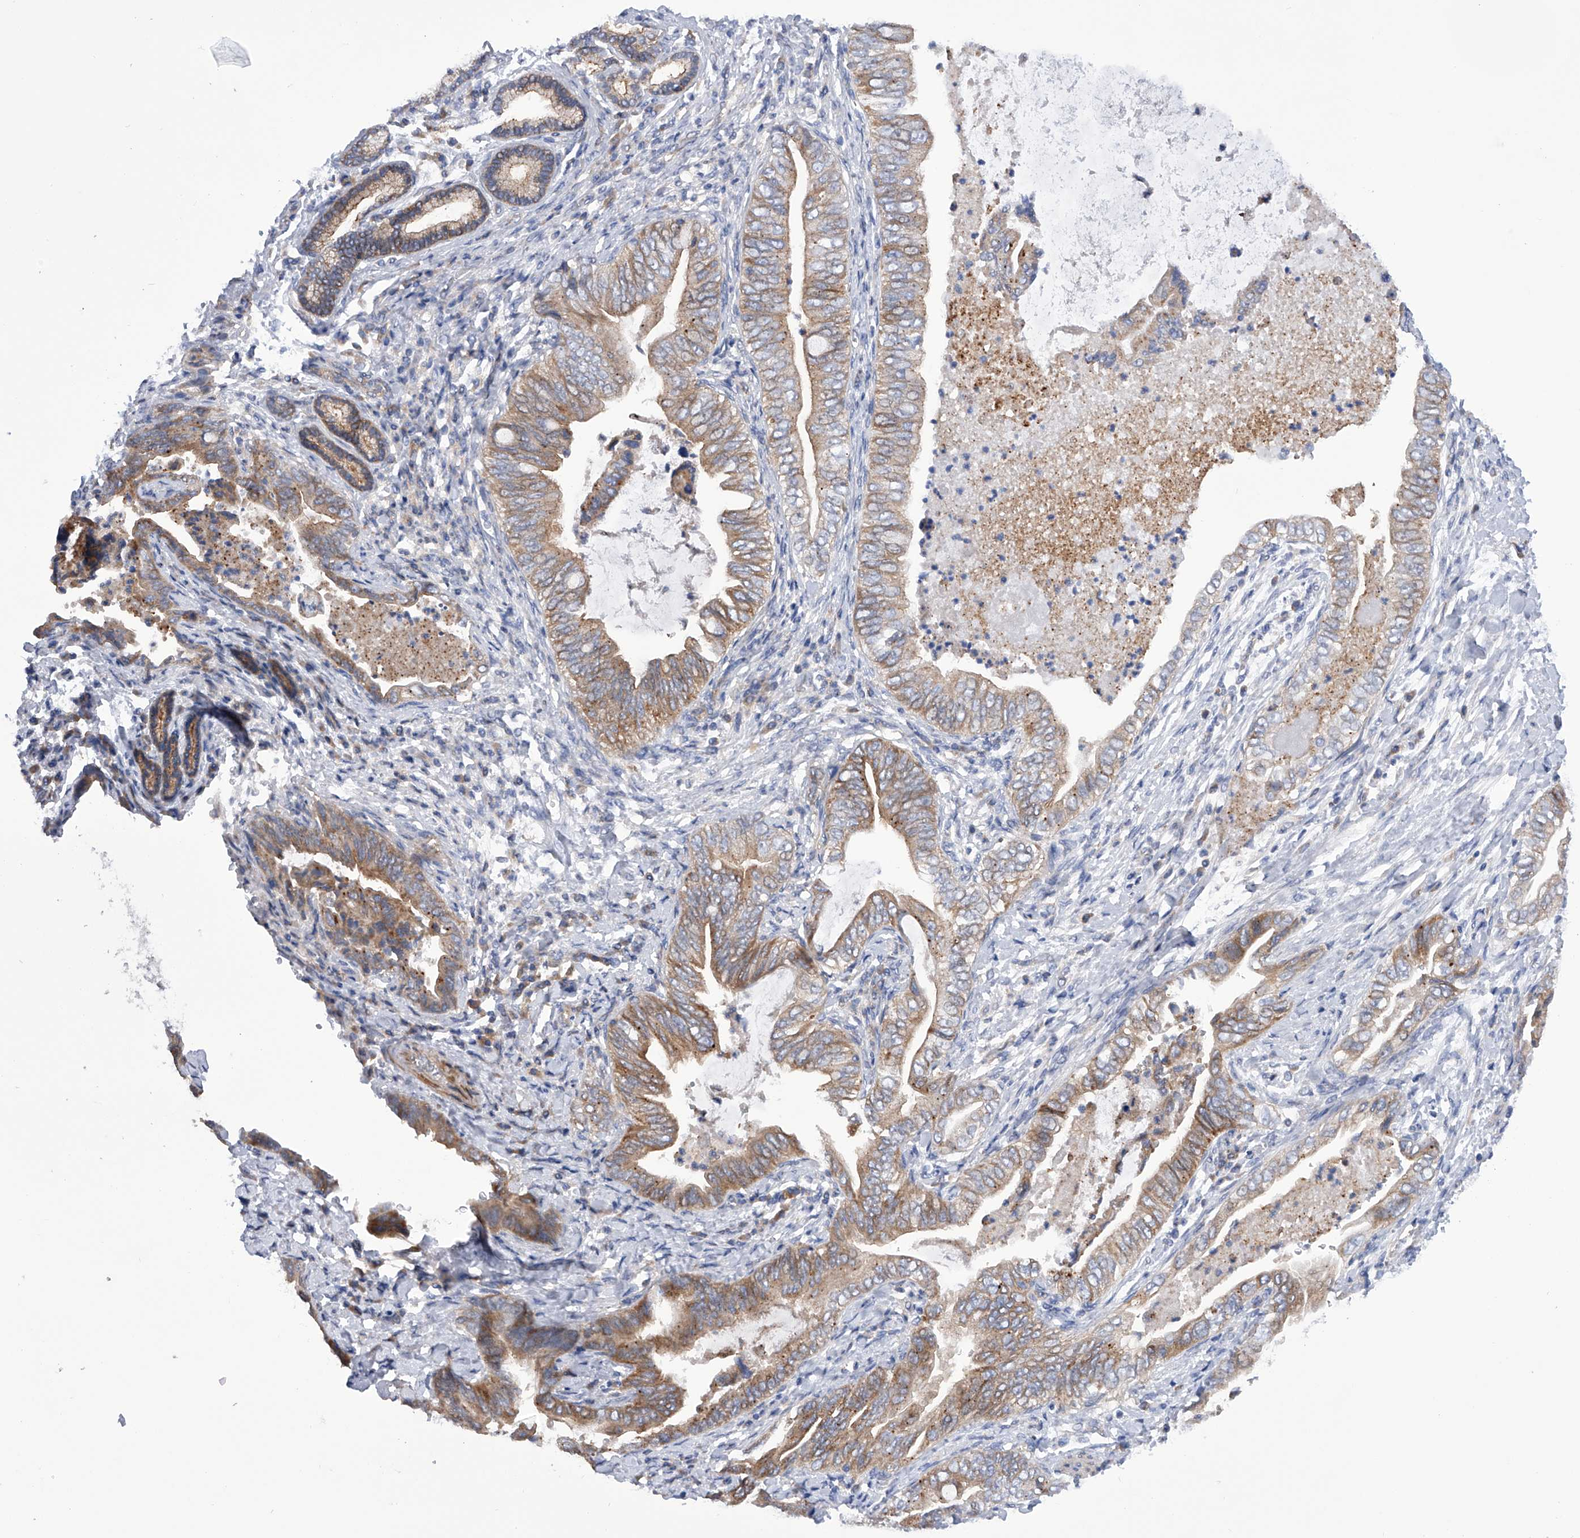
{"staining": {"intensity": "moderate", "quantity": ">75%", "location": "cytoplasmic/membranous"}, "tissue": "pancreatic cancer", "cell_type": "Tumor cells", "image_type": "cancer", "snomed": [{"axis": "morphology", "description": "Adenocarcinoma, NOS"}, {"axis": "topography", "description": "Pancreas"}], "caption": "Tumor cells display medium levels of moderate cytoplasmic/membranous positivity in about >75% of cells in pancreatic cancer (adenocarcinoma).", "gene": "MLYCD", "patient": {"sex": "male", "age": 75}}